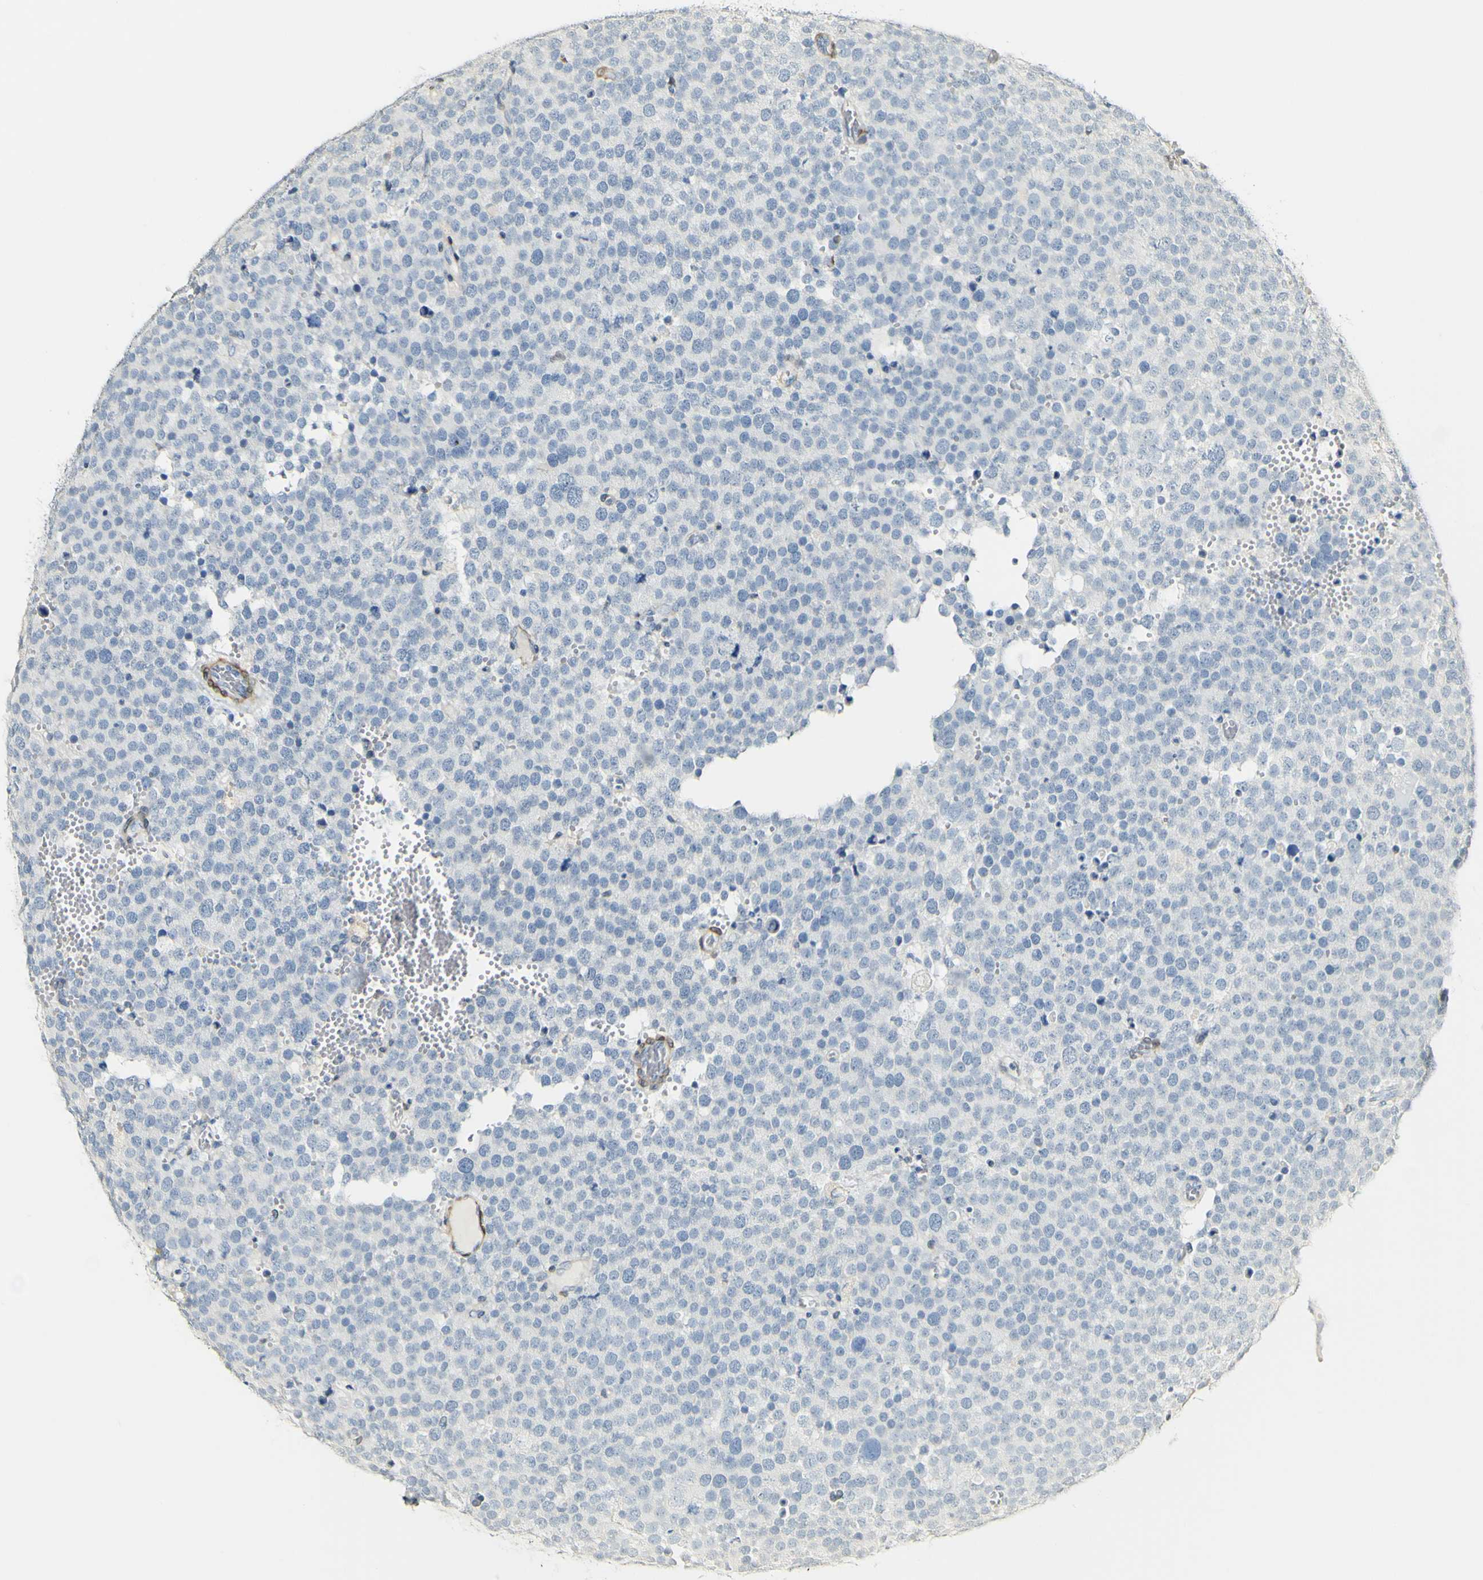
{"staining": {"intensity": "negative", "quantity": "none", "location": "none"}, "tissue": "testis cancer", "cell_type": "Tumor cells", "image_type": "cancer", "snomed": [{"axis": "morphology", "description": "Normal tissue, NOS"}, {"axis": "morphology", "description": "Seminoma, NOS"}, {"axis": "topography", "description": "Testis"}], "caption": "Tumor cells are negative for protein expression in human seminoma (testis). (DAB (3,3'-diaminobenzidine) immunohistochemistry (IHC), high magnification).", "gene": "FMO3", "patient": {"sex": "male", "age": 71}}